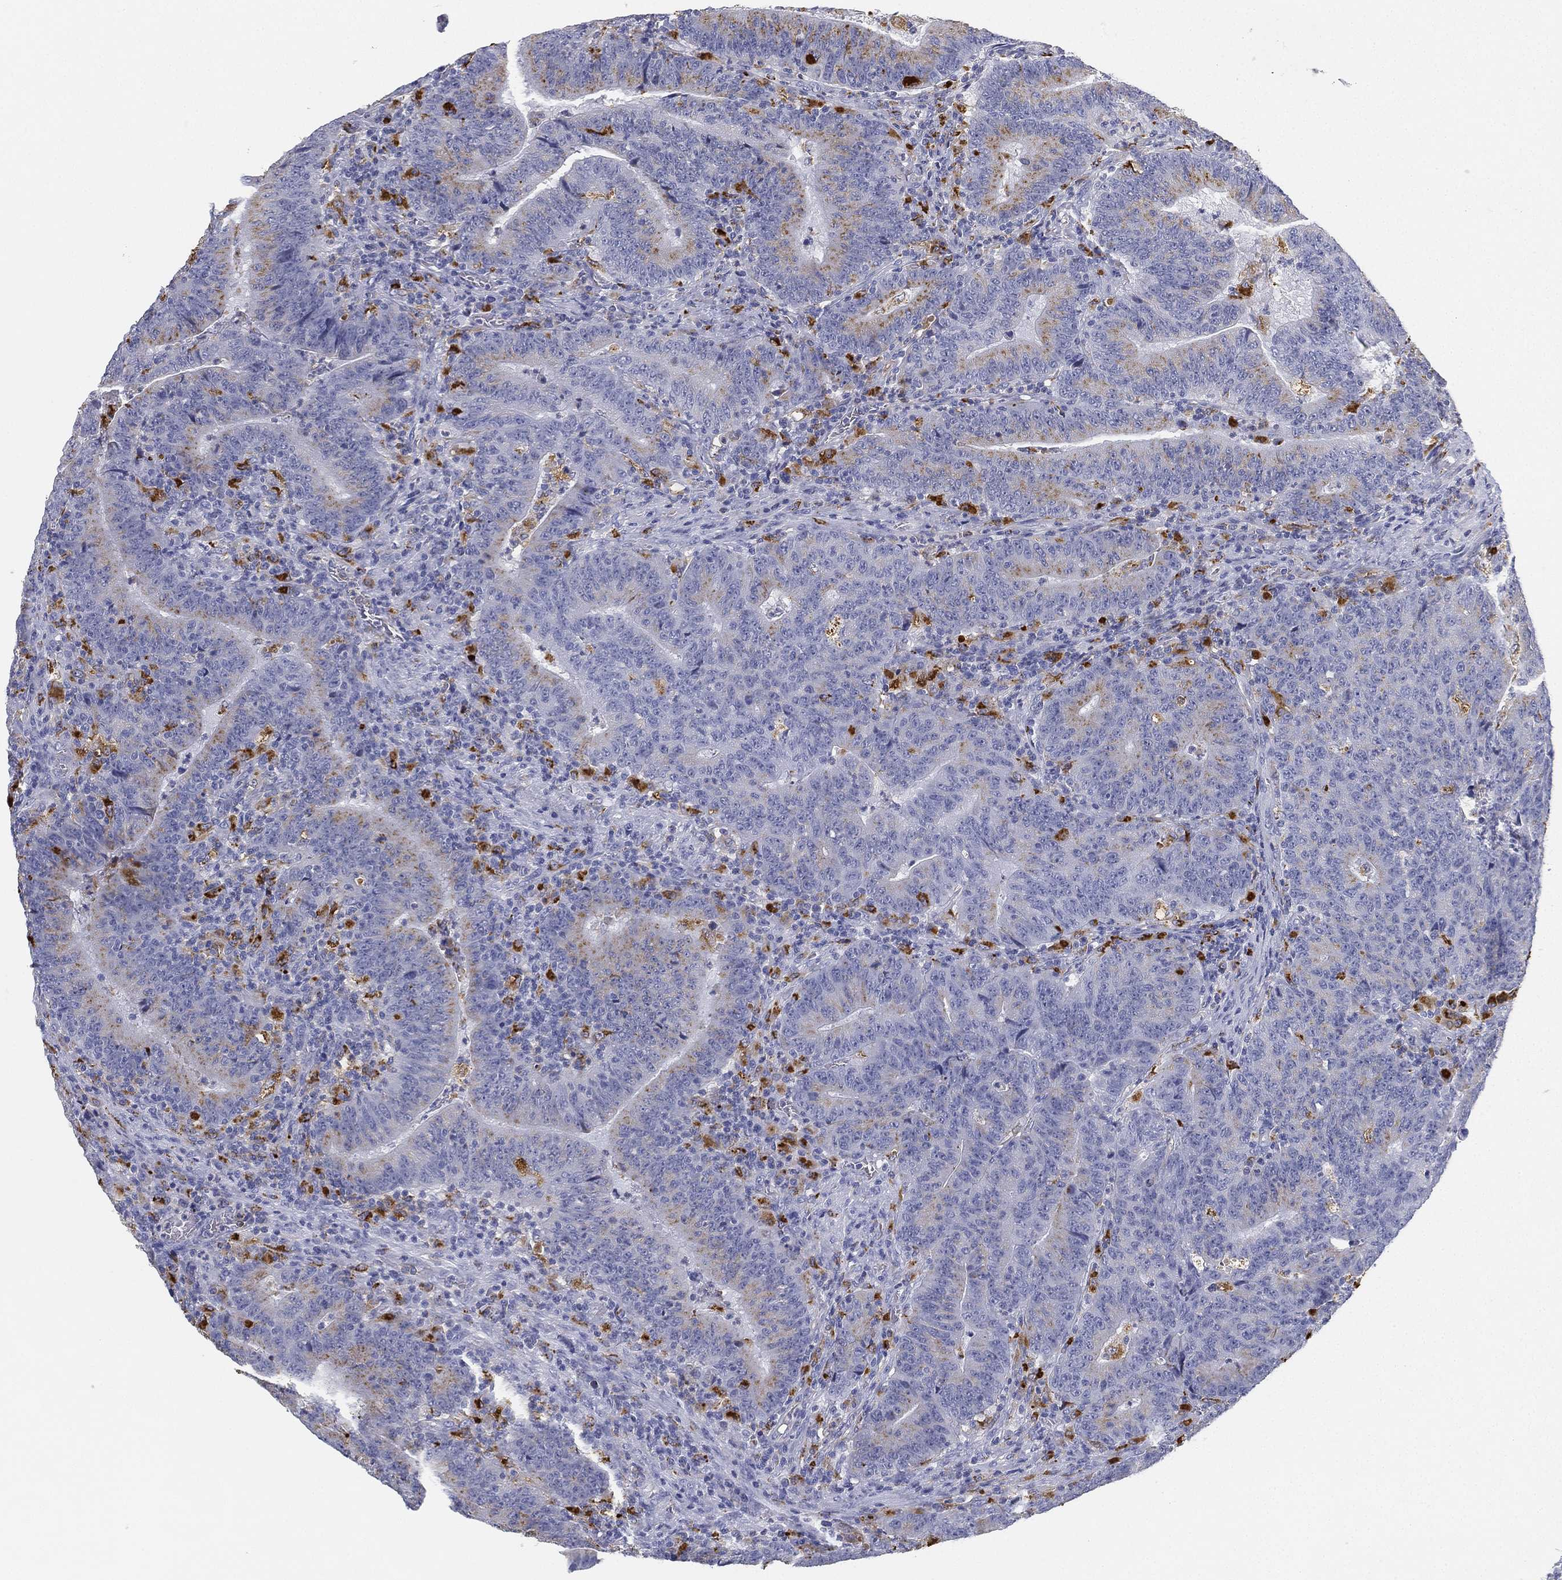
{"staining": {"intensity": "moderate", "quantity": "<25%", "location": "cytoplasmic/membranous"}, "tissue": "colorectal cancer", "cell_type": "Tumor cells", "image_type": "cancer", "snomed": [{"axis": "morphology", "description": "Adenocarcinoma, NOS"}, {"axis": "topography", "description": "Colon"}], "caption": "Tumor cells demonstrate low levels of moderate cytoplasmic/membranous staining in approximately <25% of cells in human colorectal cancer (adenocarcinoma).", "gene": "NPC2", "patient": {"sex": "female", "age": 75}}